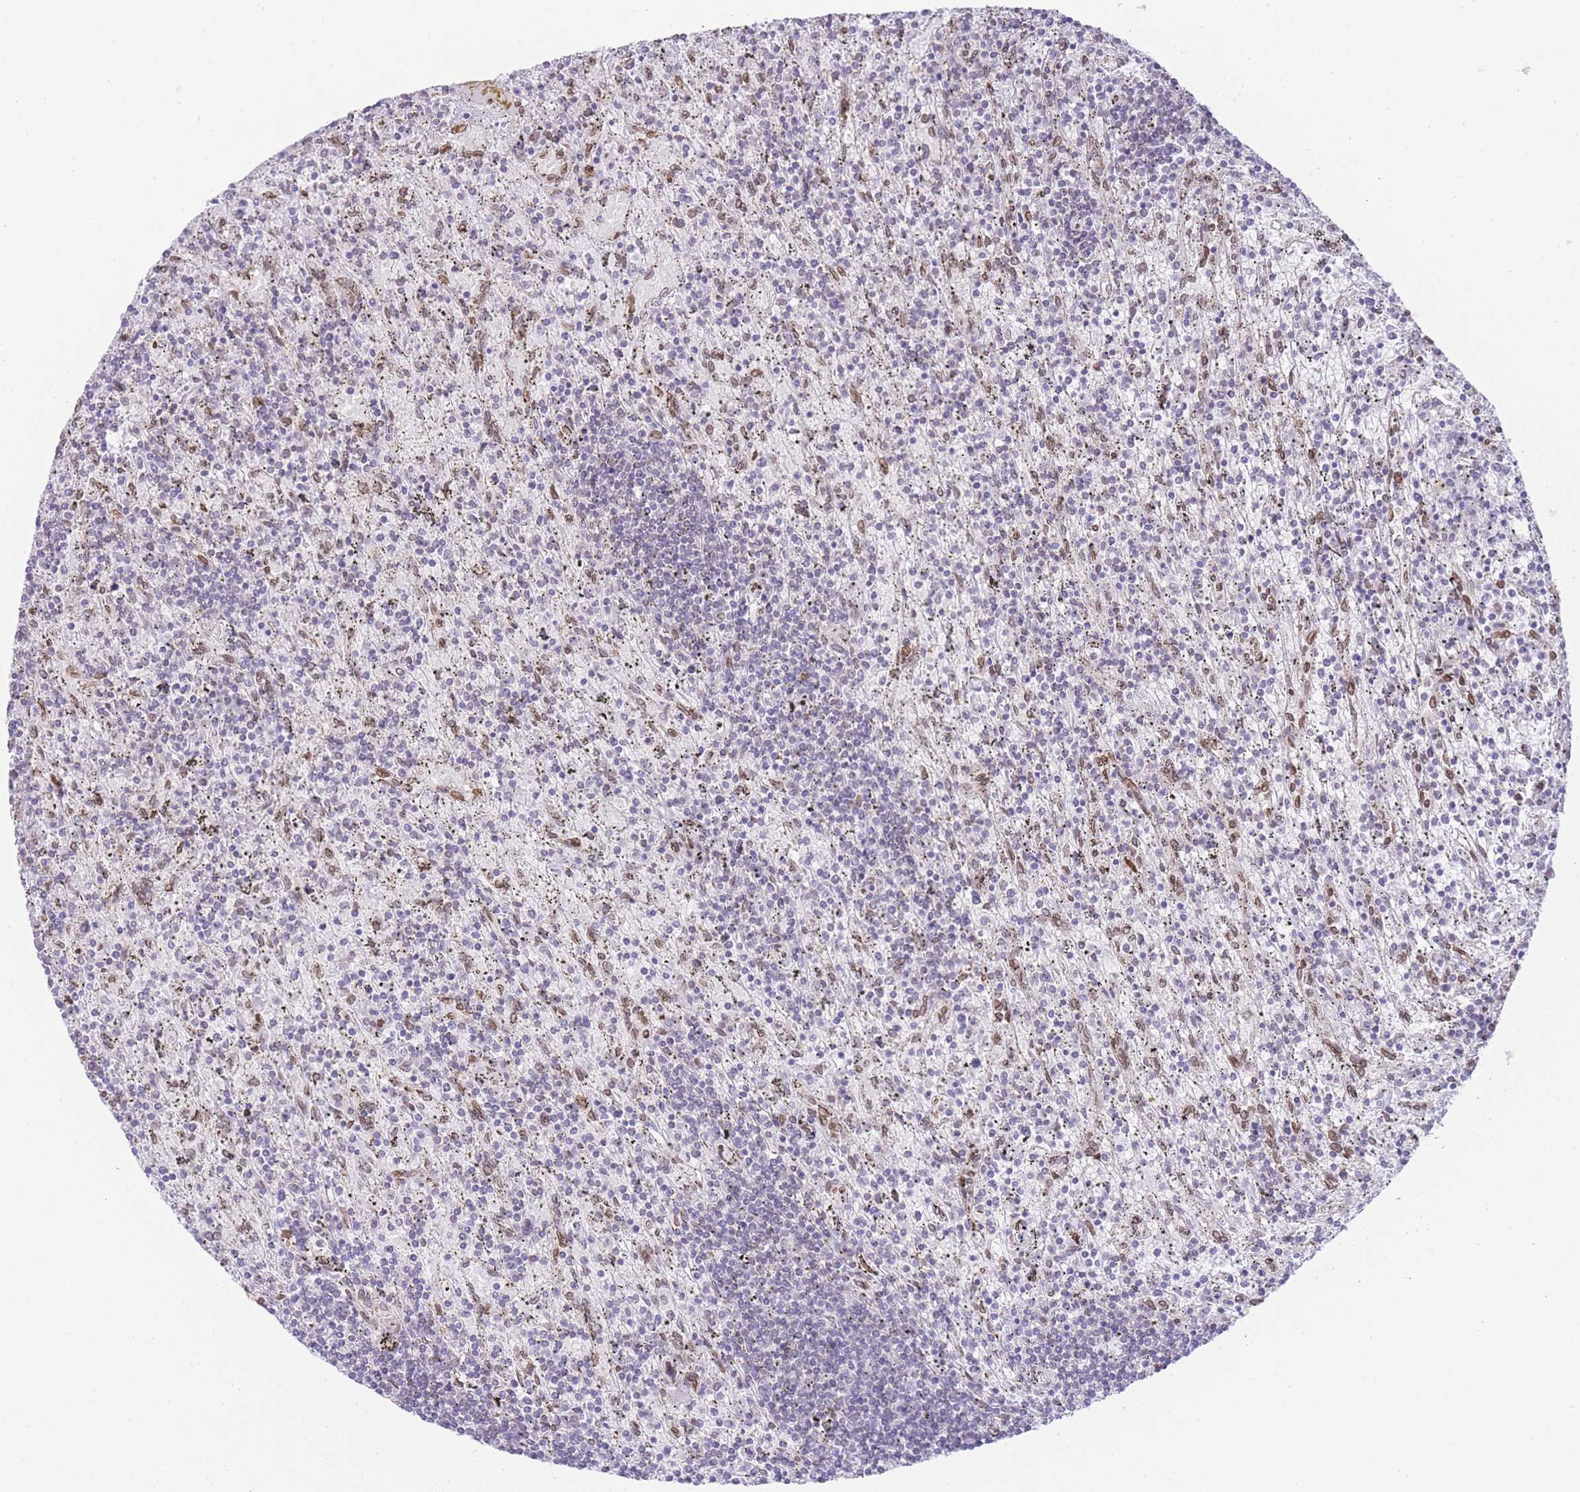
{"staining": {"intensity": "negative", "quantity": "none", "location": "none"}, "tissue": "lymphoma", "cell_type": "Tumor cells", "image_type": "cancer", "snomed": [{"axis": "morphology", "description": "Malignant lymphoma, non-Hodgkin's type, Low grade"}, {"axis": "topography", "description": "Spleen"}], "caption": "This image is of lymphoma stained with immunohistochemistry (IHC) to label a protein in brown with the nuclei are counter-stained blue. There is no positivity in tumor cells. Brightfield microscopy of immunohistochemistry stained with DAB (brown) and hematoxylin (blue), captured at high magnification.", "gene": "OR10AD1", "patient": {"sex": "male", "age": 76}}